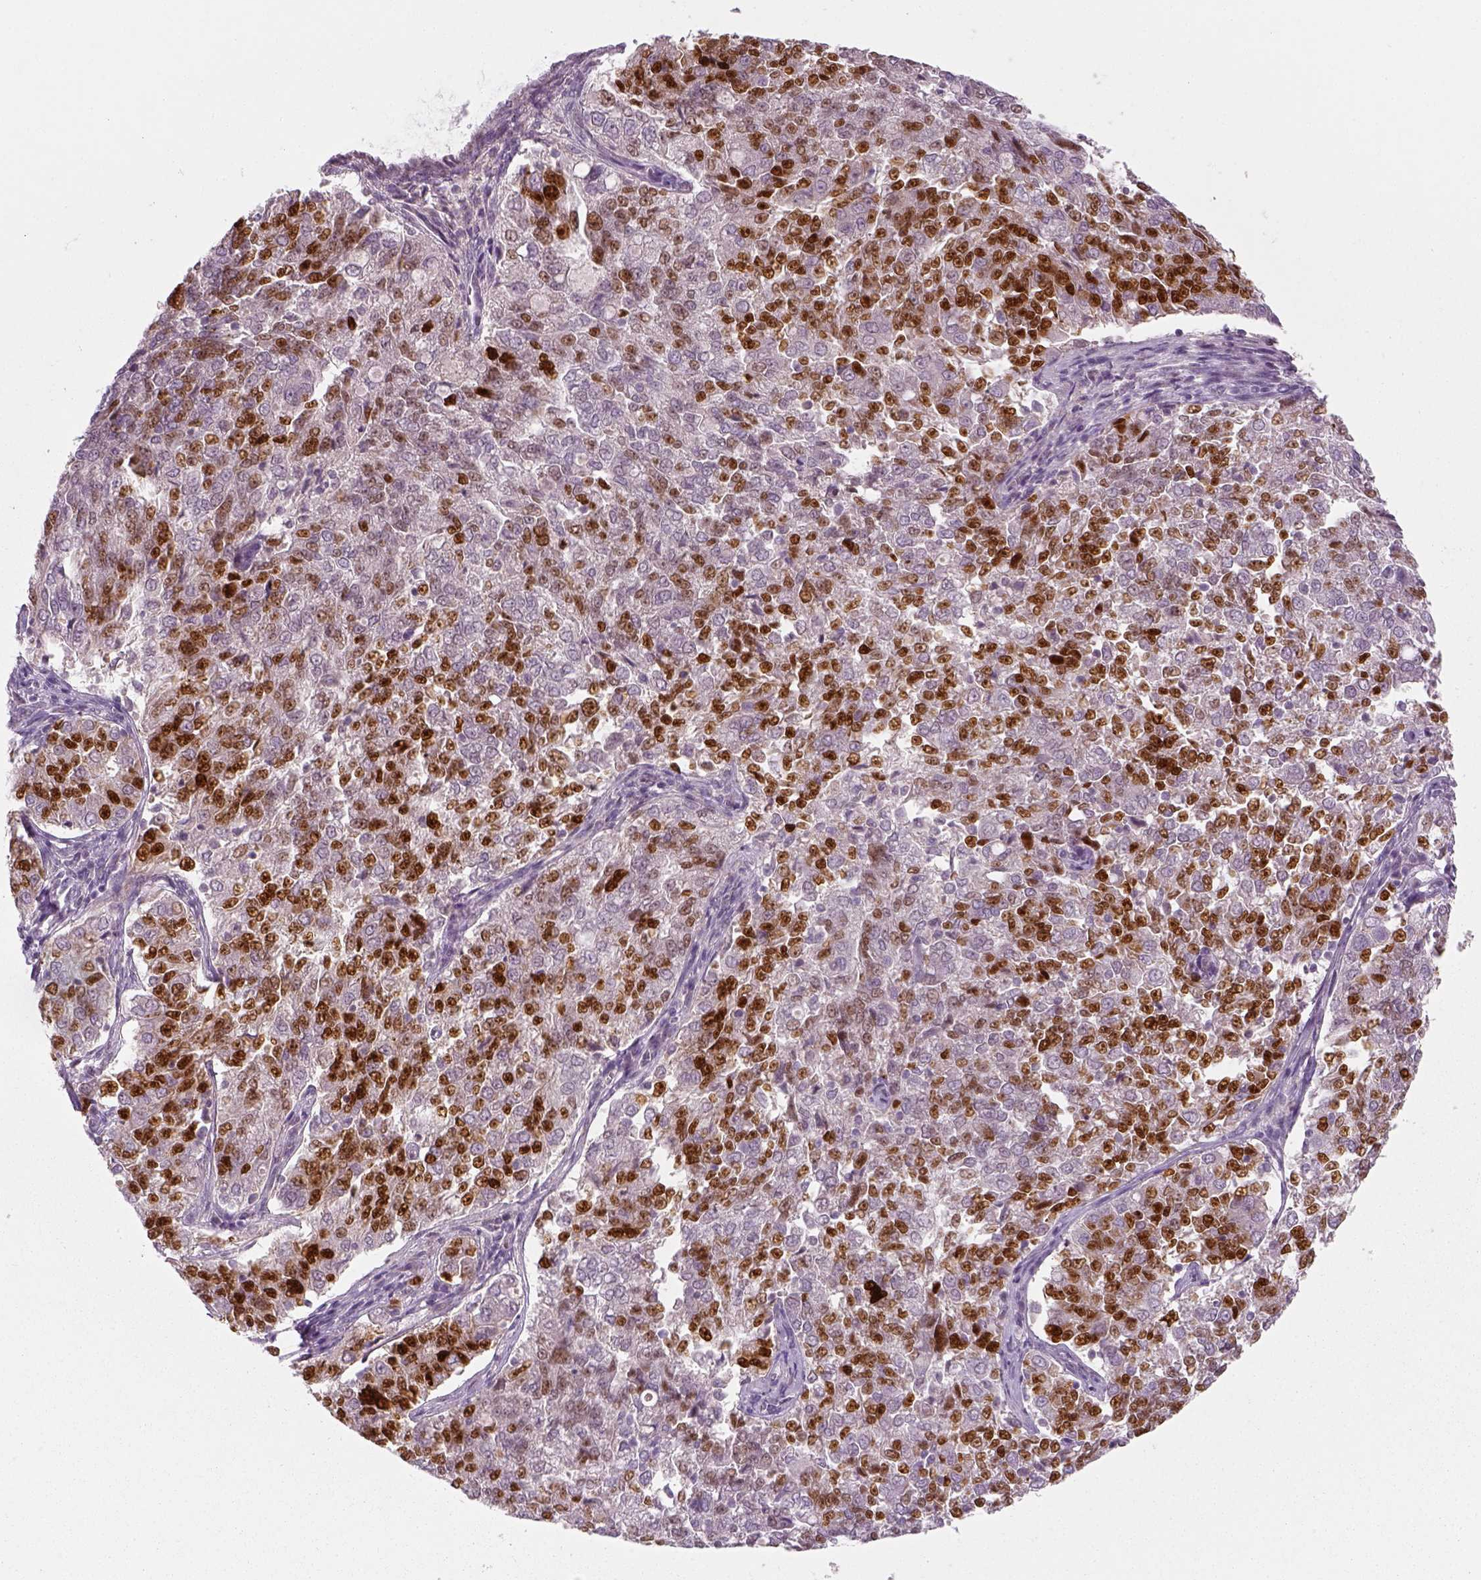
{"staining": {"intensity": "strong", "quantity": "25%-75%", "location": "nuclear"}, "tissue": "endometrial cancer", "cell_type": "Tumor cells", "image_type": "cancer", "snomed": [{"axis": "morphology", "description": "Adenocarcinoma, NOS"}, {"axis": "topography", "description": "Endometrium"}], "caption": "The histopathology image reveals staining of adenocarcinoma (endometrial), revealing strong nuclear protein staining (brown color) within tumor cells.", "gene": "TP53", "patient": {"sex": "female", "age": 43}}